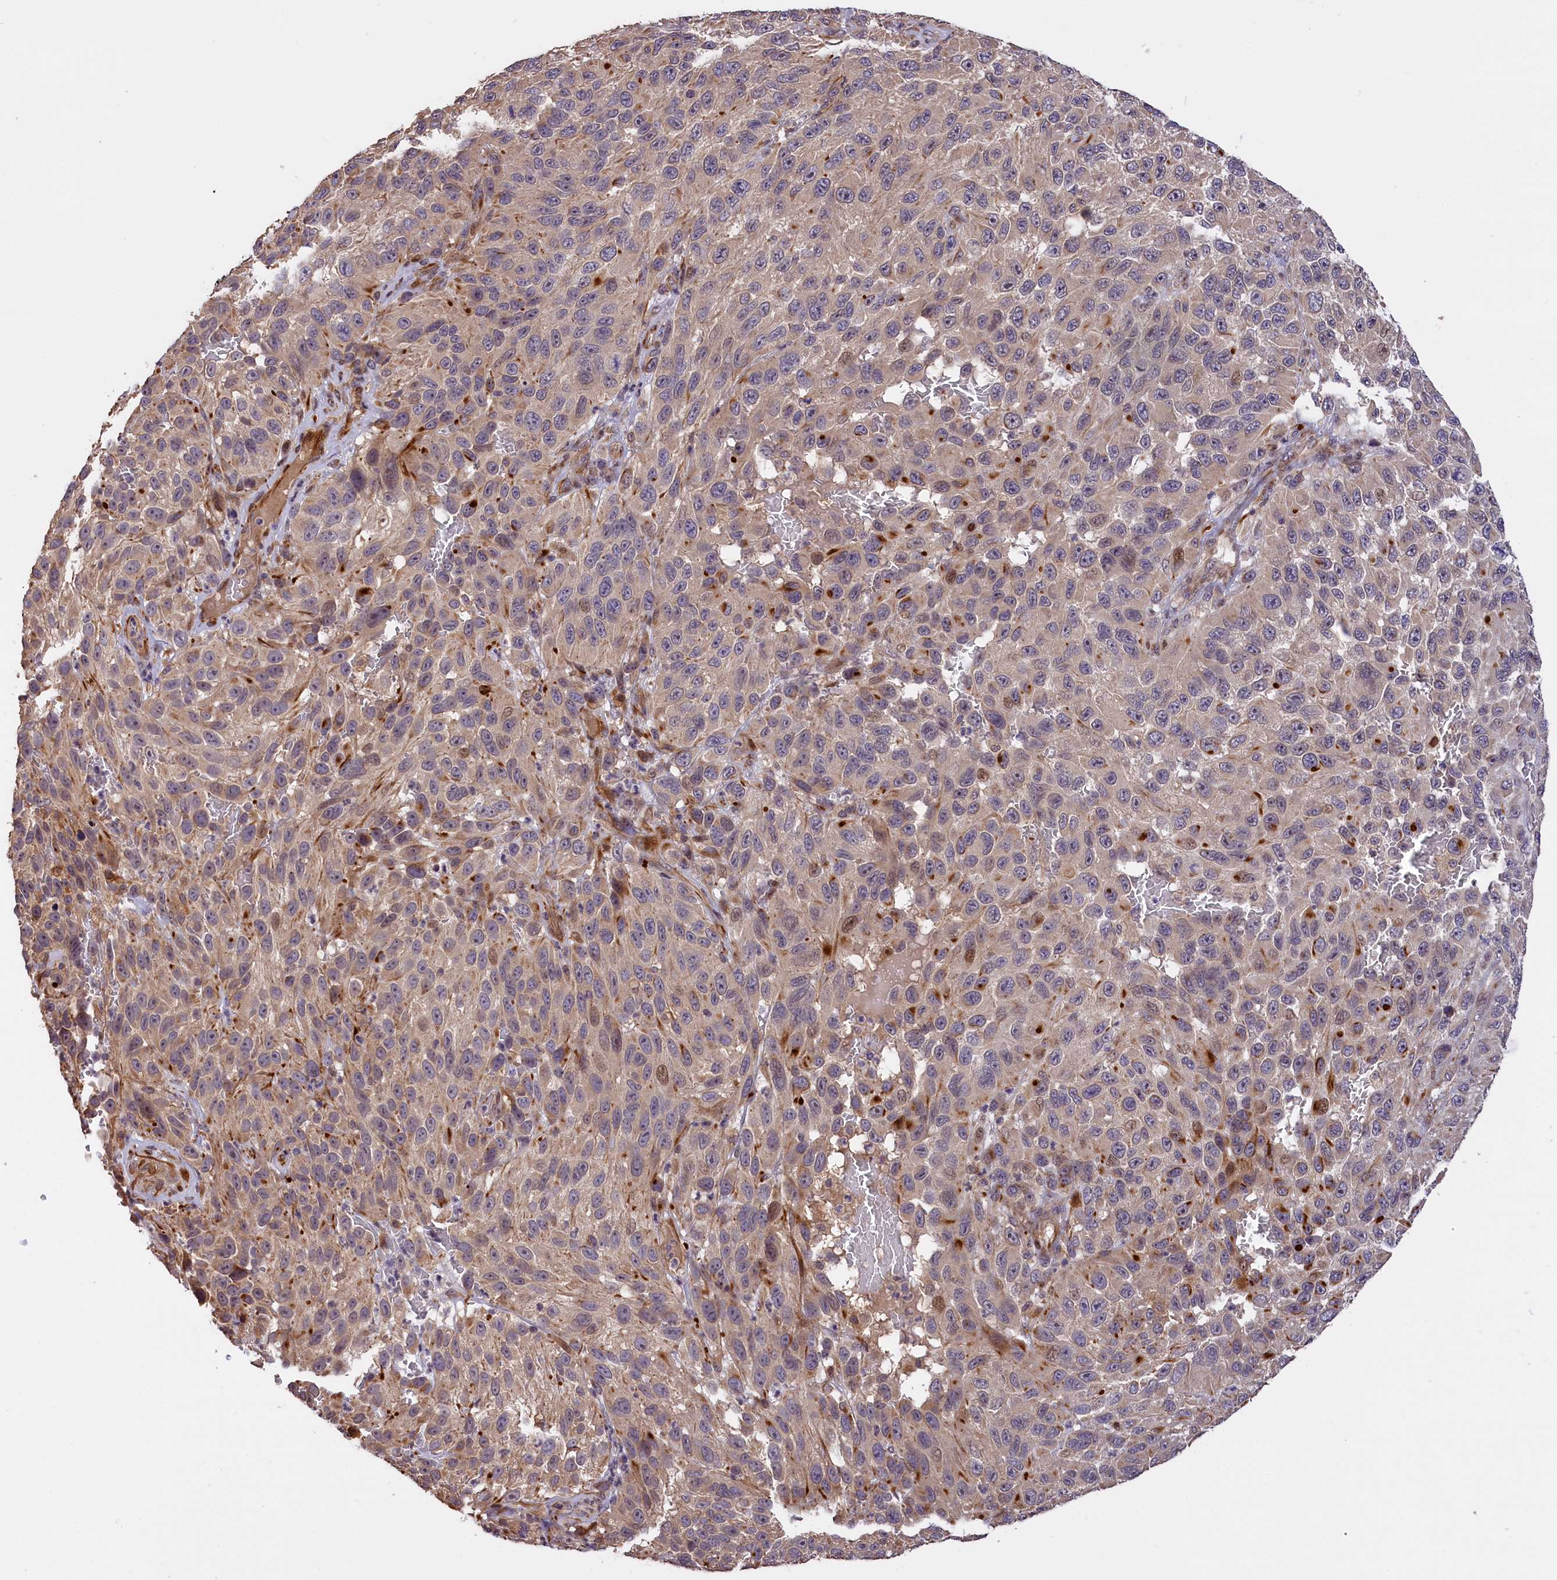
{"staining": {"intensity": "moderate", "quantity": "<25%", "location": "cytoplasmic/membranous"}, "tissue": "melanoma", "cell_type": "Tumor cells", "image_type": "cancer", "snomed": [{"axis": "morphology", "description": "Malignant melanoma, NOS"}, {"axis": "topography", "description": "Skin"}], "caption": "High-power microscopy captured an immunohistochemistry image of melanoma, revealing moderate cytoplasmic/membranous positivity in about <25% of tumor cells.", "gene": "DNAJB9", "patient": {"sex": "female", "age": 96}}